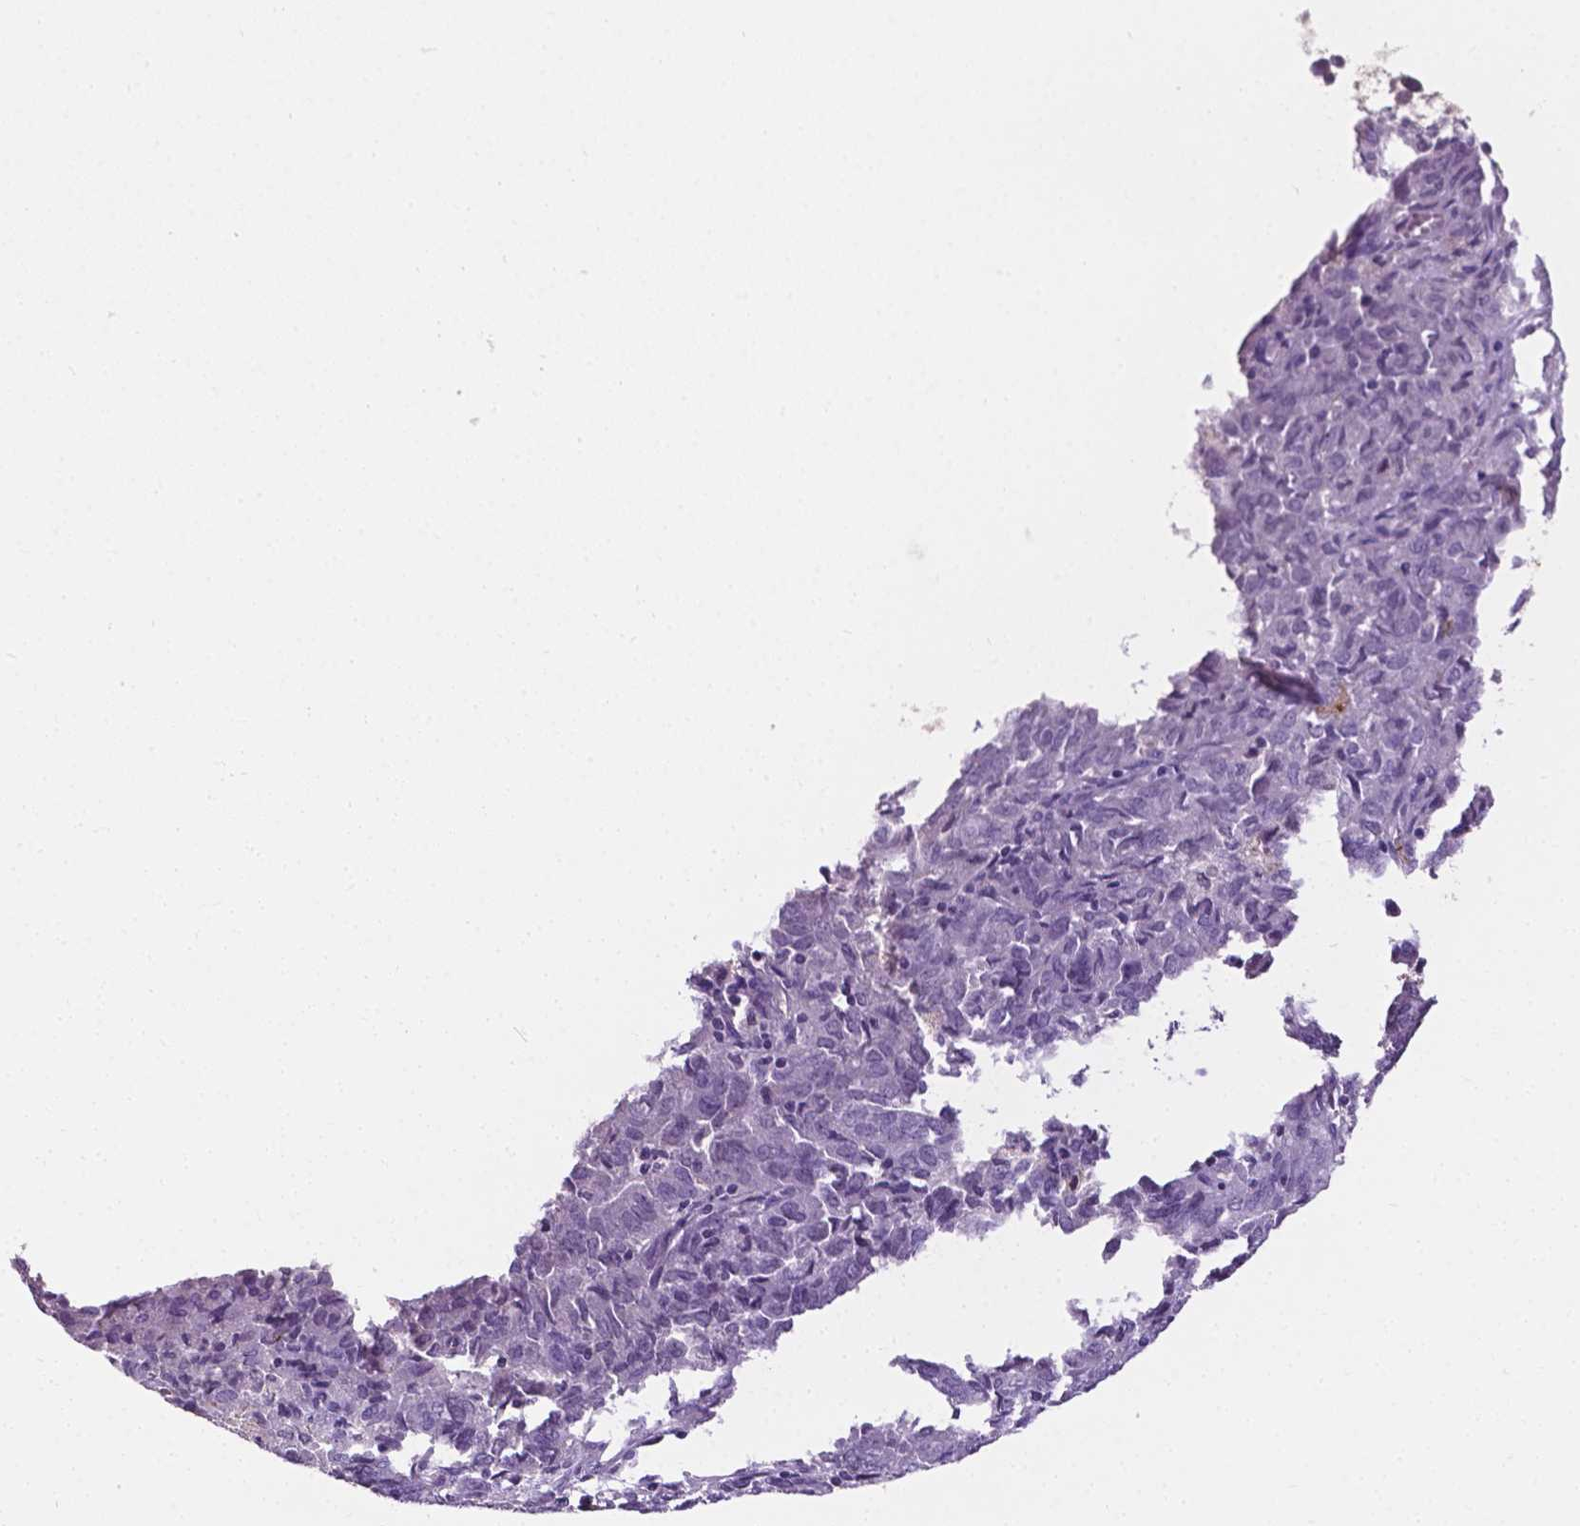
{"staining": {"intensity": "negative", "quantity": "none", "location": "none"}, "tissue": "endometrial cancer", "cell_type": "Tumor cells", "image_type": "cancer", "snomed": [{"axis": "morphology", "description": "Adenocarcinoma, NOS"}, {"axis": "topography", "description": "Endometrium"}], "caption": "High magnification brightfield microscopy of endometrial cancer (adenocarcinoma) stained with DAB (3,3'-diaminobenzidine) (brown) and counterstained with hematoxylin (blue): tumor cells show no significant expression.", "gene": "APOE", "patient": {"sex": "female", "age": 72}}